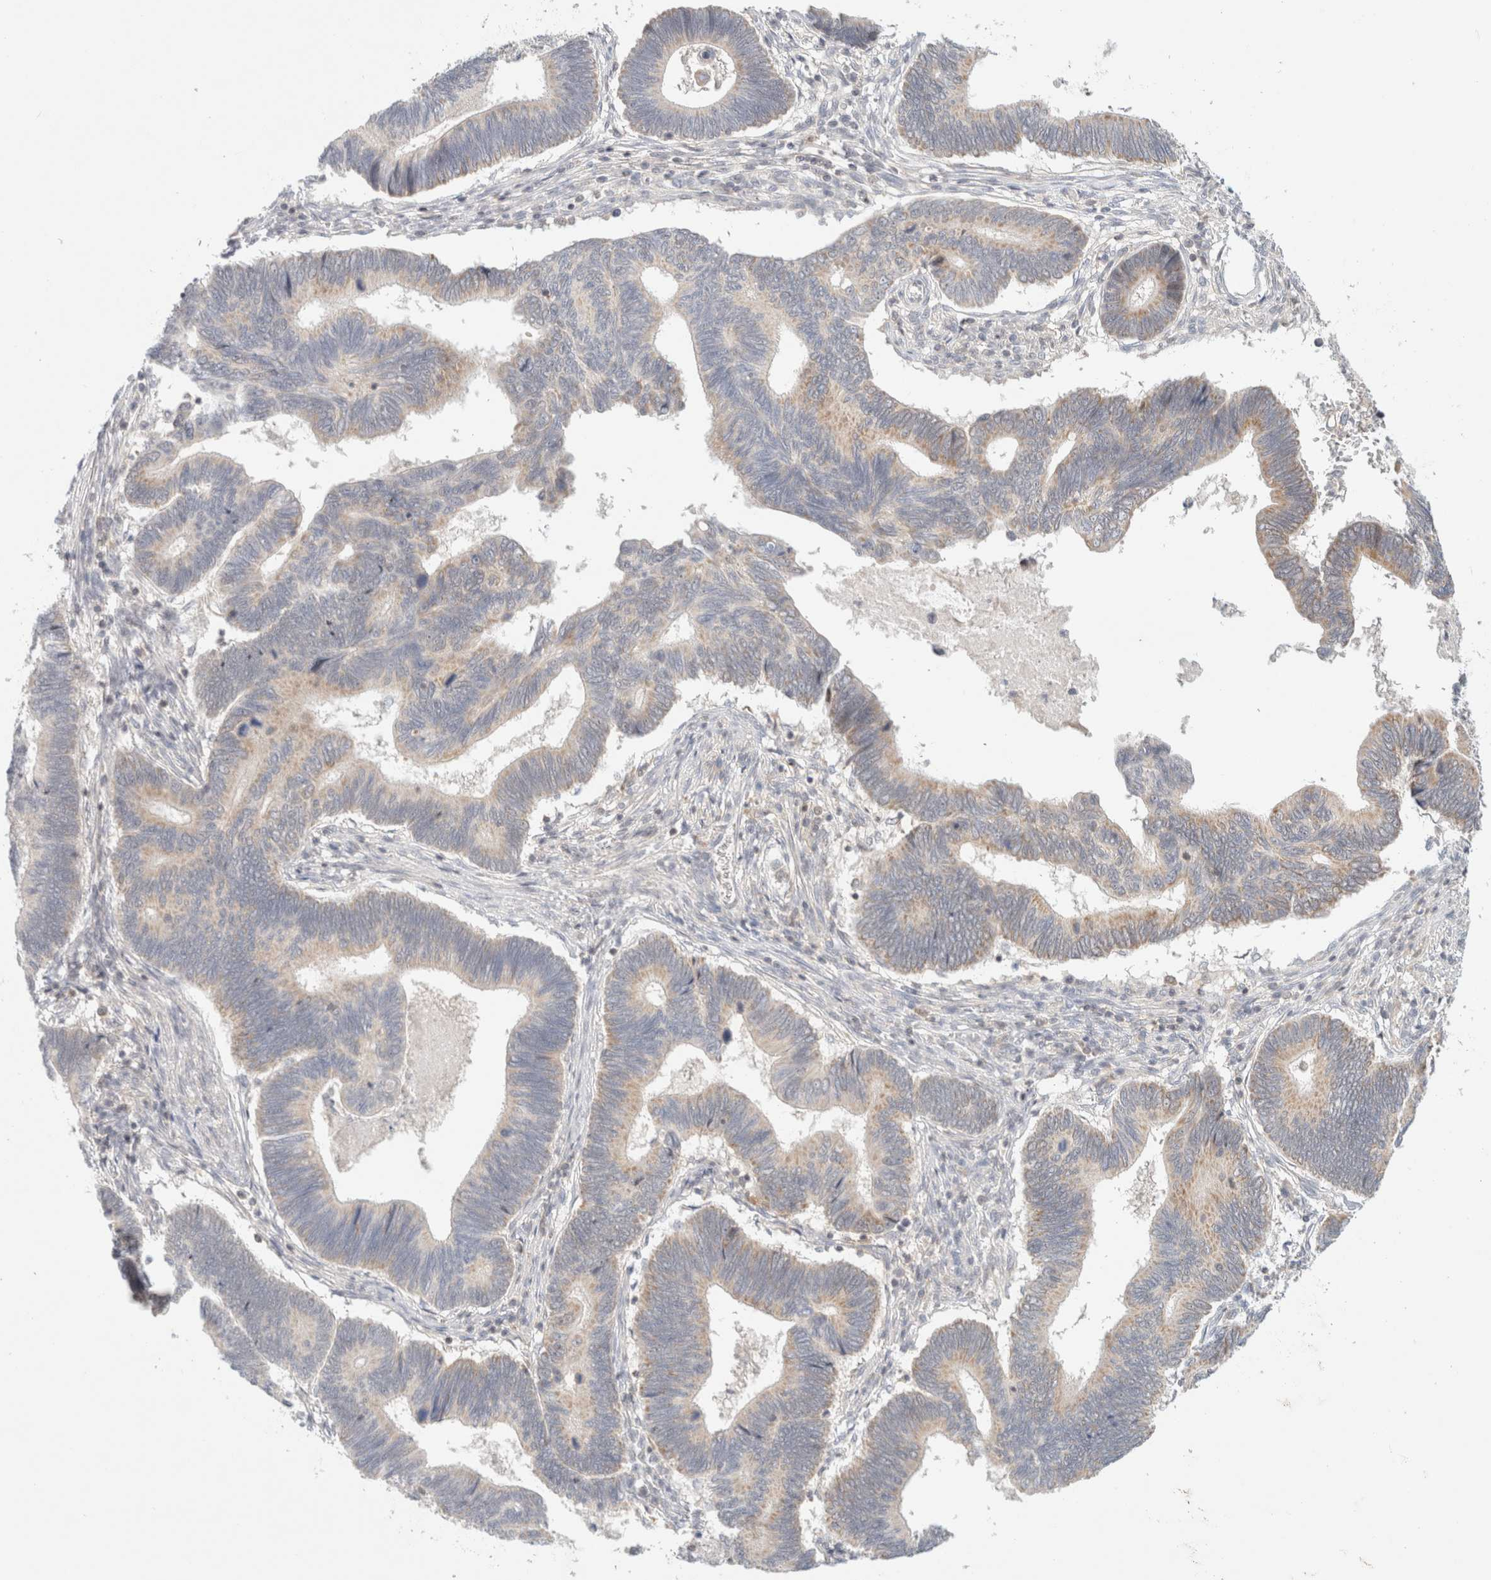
{"staining": {"intensity": "weak", "quantity": "25%-75%", "location": "cytoplasmic/membranous"}, "tissue": "pancreatic cancer", "cell_type": "Tumor cells", "image_type": "cancer", "snomed": [{"axis": "morphology", "description": "Adenocarcinoma, NOS"}, {"axis": "topography", "description": "Pancreas"}], "caption": "Adenocarcinoma (pancreatic) stained with IHC demonstrates weak cytoplasmic/membranous expression in about 25%-75% of tumor cells. Using DAB (3,3'-diaminobenzidine) (brown) and hematoxylin (blue) stains, captured at high magnification using brightfield microscopy.", "gene": "MRM3", "patient": {"sex": "female", "age": 70}}